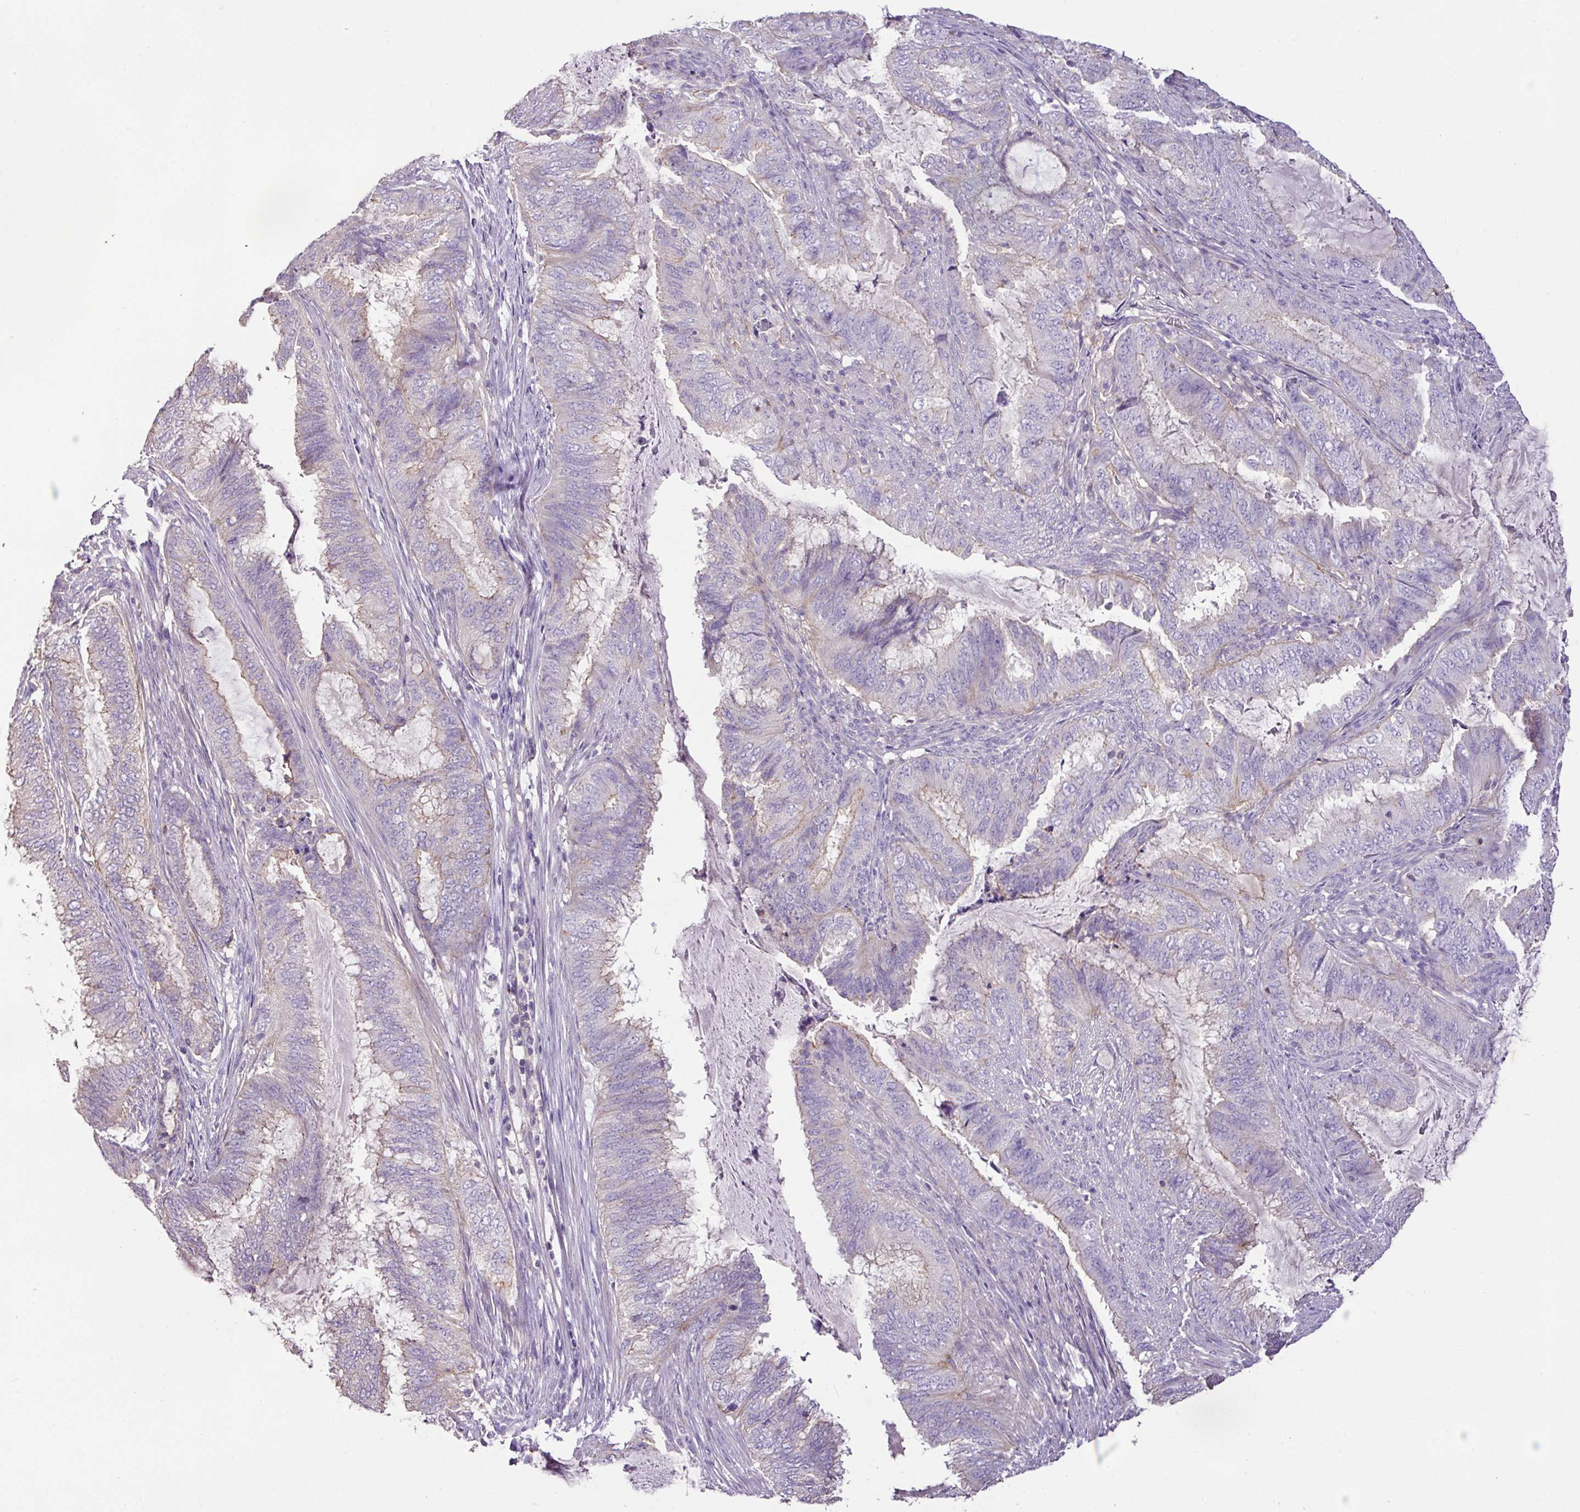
{"staining": {"intensity": "weak", "quantity": "<25%", "location": "cytoplasmic/membranous"}, "tissue": "endometrial cancer", "cell_type": "Tumor cells", "image_type": "cancer", "snomed": [{"axis": "morphology", "description": "Adenocarcinoma, NOS"}, {"axis": "topography", "description": "Endometrium"}], "caption": "Micrograph shows no protein staining in tumor cells of adenocarcinoma (endometrial) tissue.", "gene": "AGR3", "patient": {"sex": "female", "age": 51}}